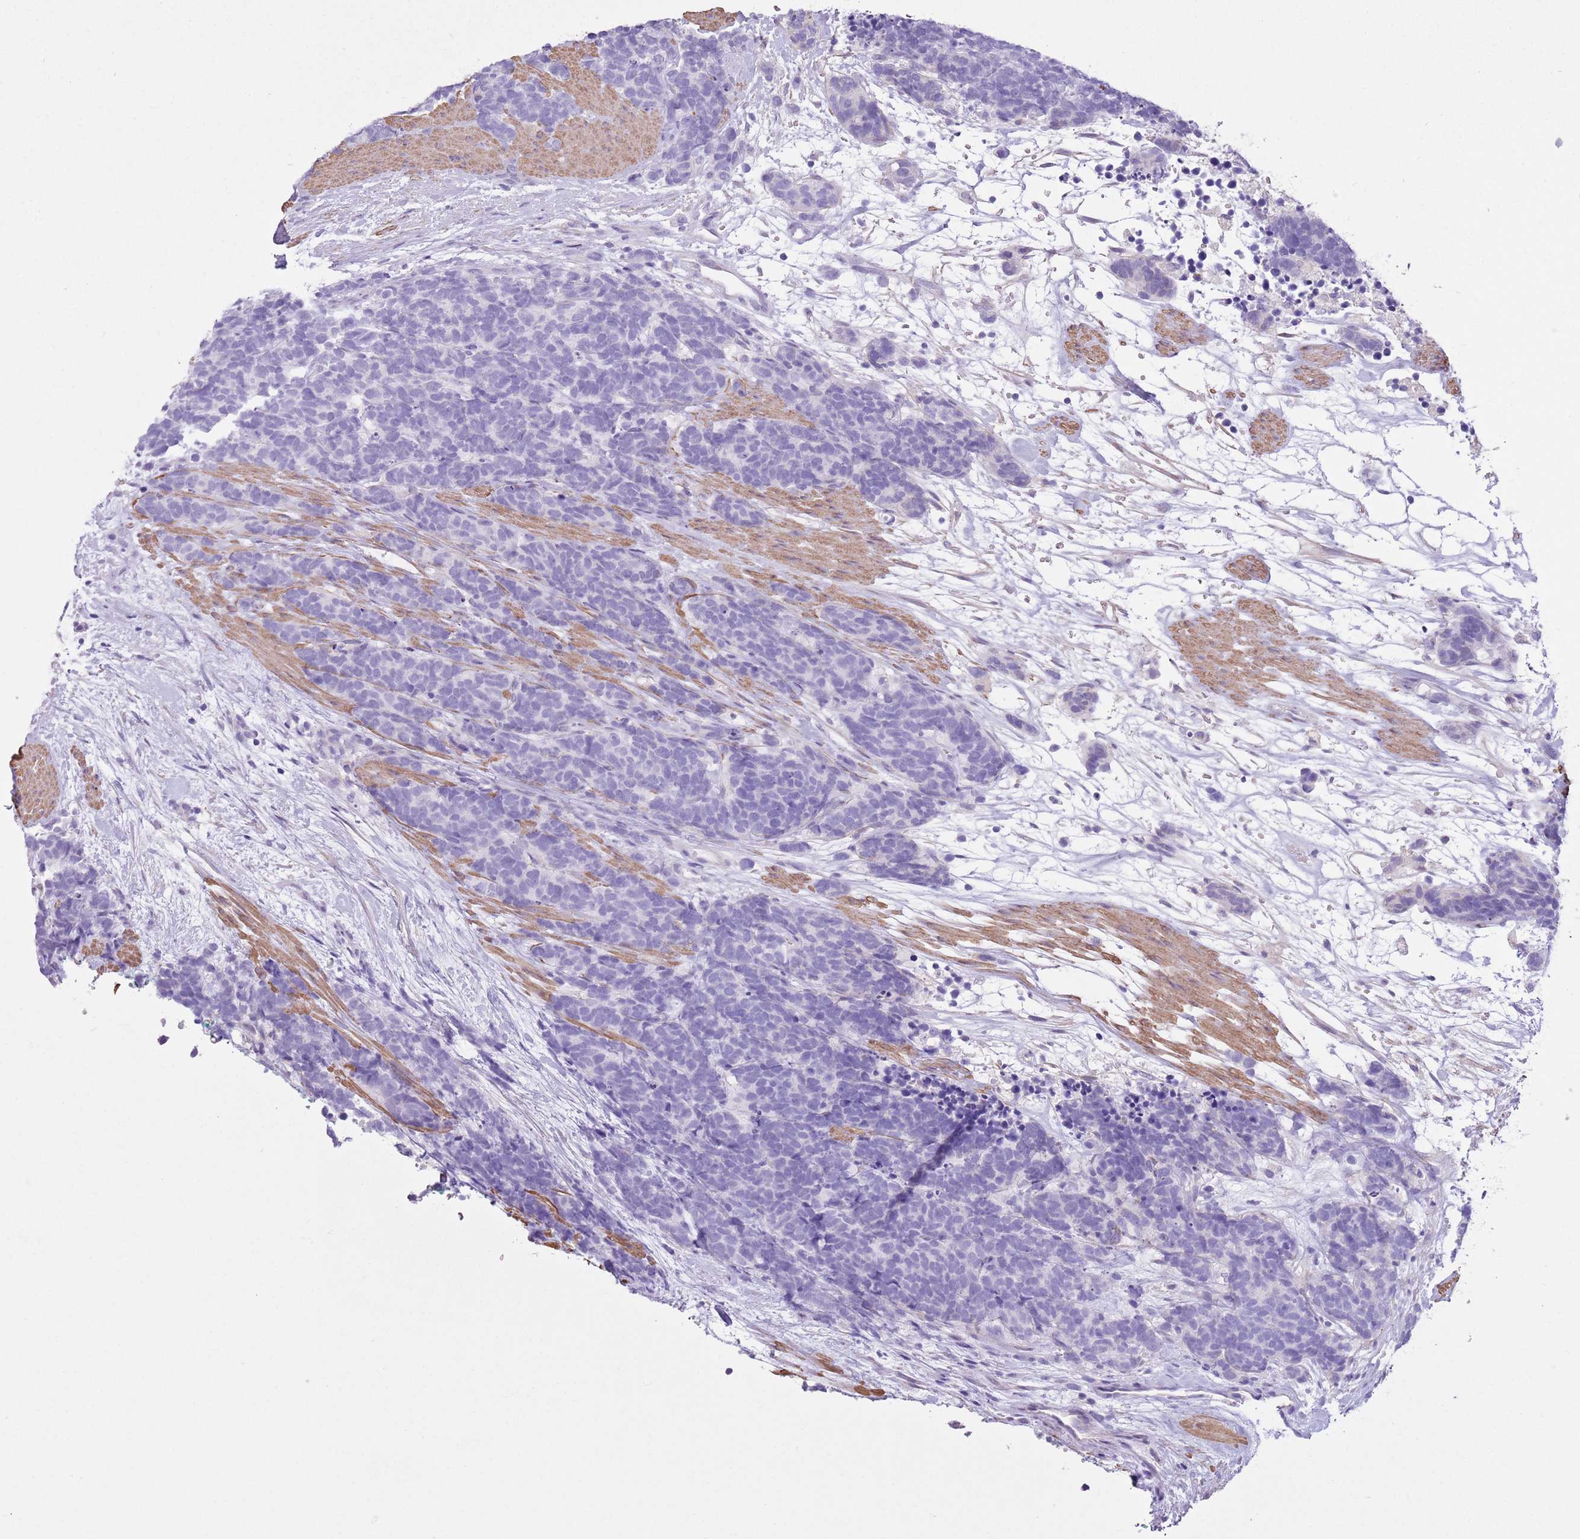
{"staining": {"intensity": "negative", "quantity": "none", "location": "none"}, "tissue": "carcinoid", "cell_type": "Tumor cells", "image_type": "cancer", "snomed": [{"axis": "morphology", "description": "Carcinoma, NOS"}, {"axis": "morphology", "description": "Carcinoid, malignant, NOS"}, {"axis": "topography", "description": "Prostate"}], "caption": "Protein analysis of carcinoma exhibits no significant staining in tumor cells. Nuclei are stained in blue.", "gene": "SLC7A14", "patient": {"sex": "male", "age": 57}}